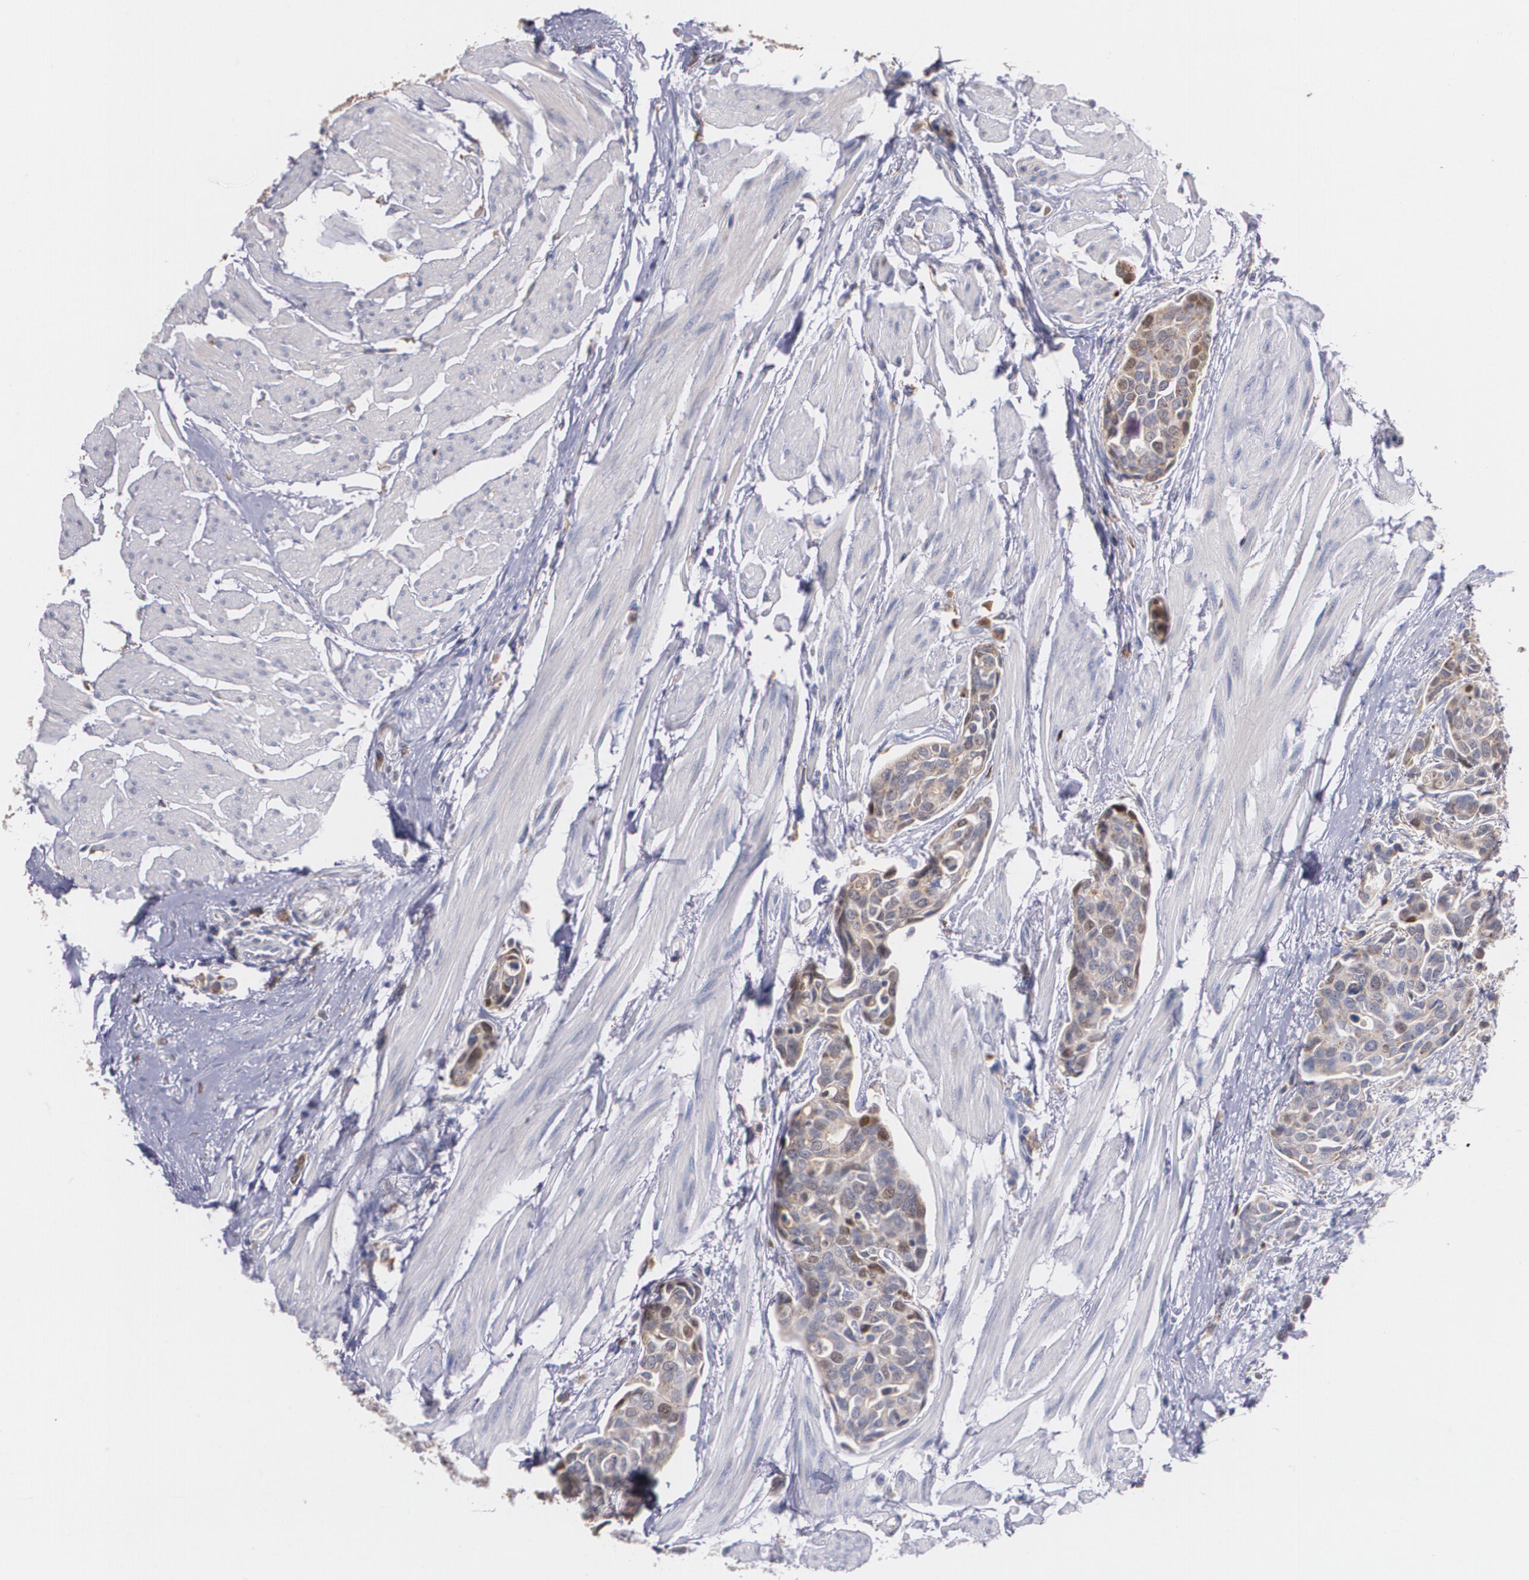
{"staining": {"intensity": "moderate", "quantity": ">75%", "location": "cytoplasmic/membranous"}, "tissue": "urothelial cancer", "cell_type": "Tumor cells", "image_type": "cancer", "snomed": [{"axis": "morphology", "description": "Urothelial carcinoma, High grade"}, {"axis": "topography", "description": "Urinary bladder"}], "caption": "High-power microscopy captured an IHC photomicrograph of urothelial cancer, revealing moderate cytoplasmic/membranous staining in about >75% of tumor cells.", "gene": "ATF3", "patient": {"sex": "male", "age": 78}}